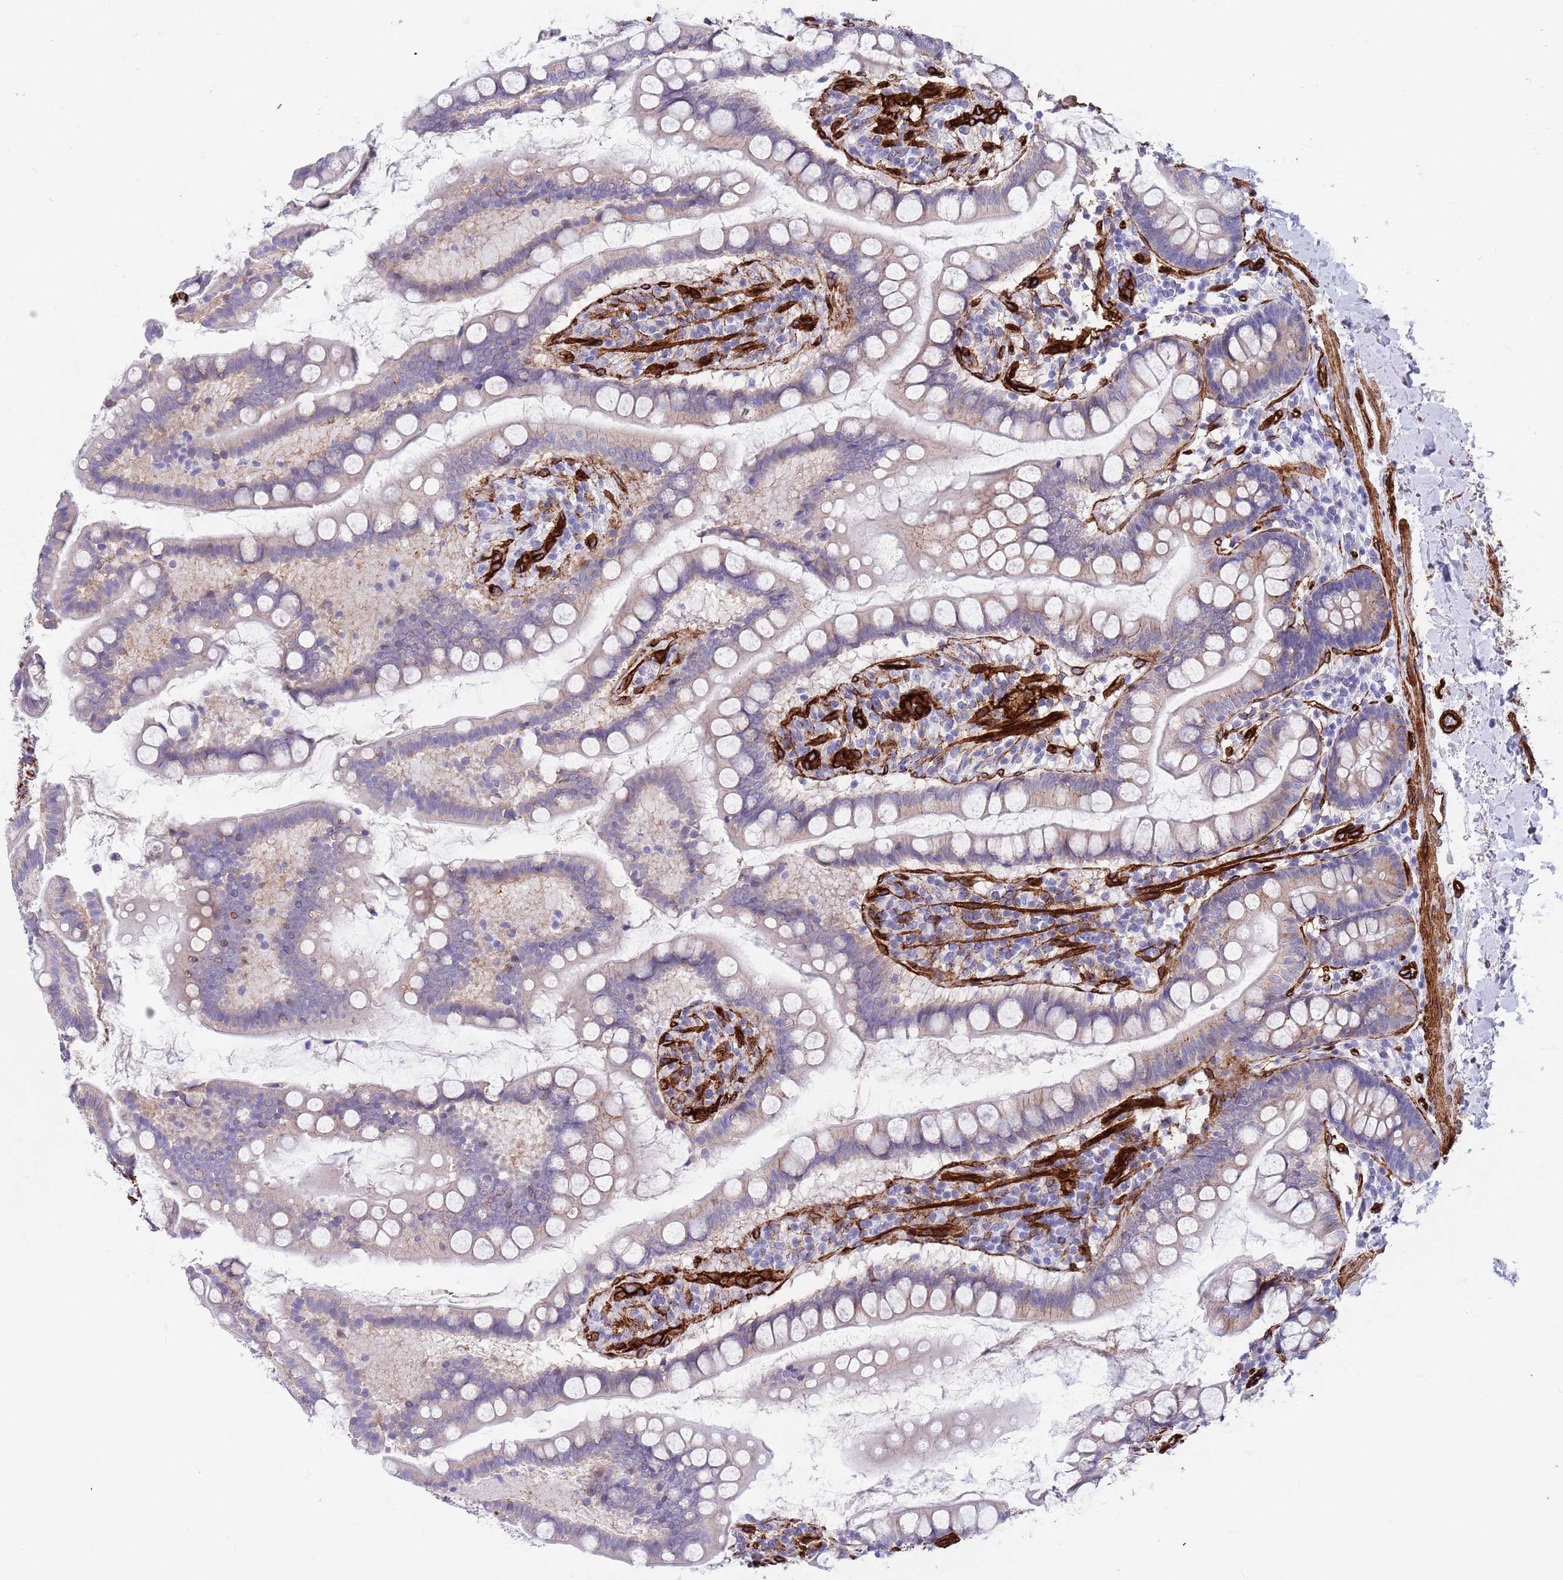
{"staining": {"intensity": "weak", "quantity": "25%-75%", "location": "cytoplasmic/membranous"}, "tissue": "small intestine", "cell_type": "Glandular cells", "image_type": "normal", "snomed": [{"axis": "morphology", "description": "Normal tissue, NOS"}, {"axis": "topography", "description": "Small intestine"}], "caption": "DAB (3,3'-diaminobenzidine) immunohistochemical staining of benign small intestine exhibits weak cytoplasmic/membranous protein positivity in about 25%-75% of glandular cells. The staining is performed using DAB brown chromogen to label protein expression. The nuclei are counter-stained blue using hematoxylin.", "gene": "CAV2", "patient": {"sex": "female", "age": 84}}